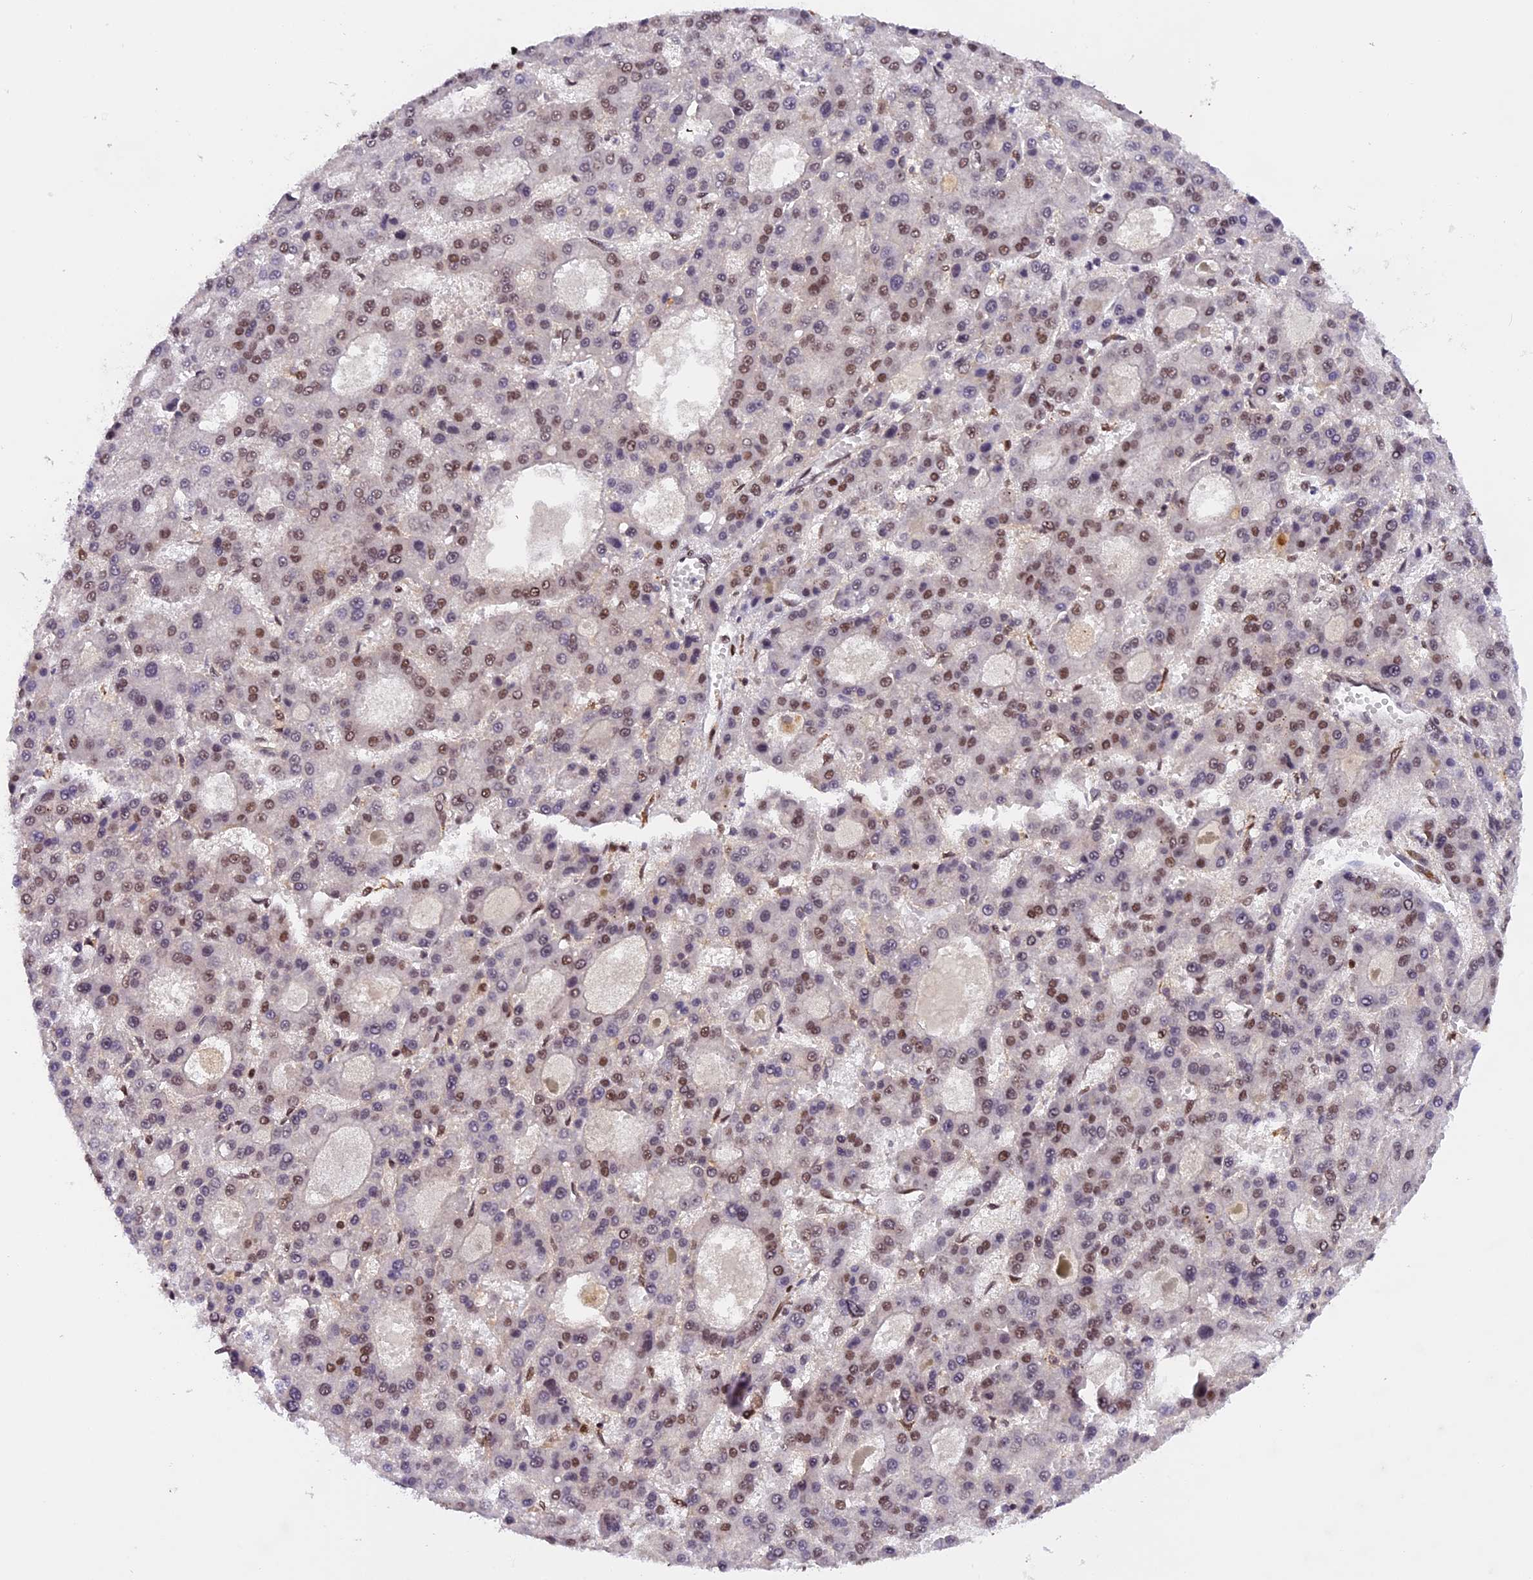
{"staining": {"intensity": "moderate", "quantity": "25%-75%", "location": "nuclear"}, "tissue": "liver cancer", "cell_type": "Tumor cells", "image_type": "cancer", "snomed": [{"axis": "morphology", "description": "Carcinoma, Hepatocellular, NOS"}, {"axis": "topography", "description": "Liver"}], "caption": "About 25%-75% of tumor cells in hepatocellular carcinoma (liver) display moderate nuclear protein positivity as visualized by brown immunohistochemical staining.", "gene": "RAMAC", "patient": {"sex": "male", "age": 70}}